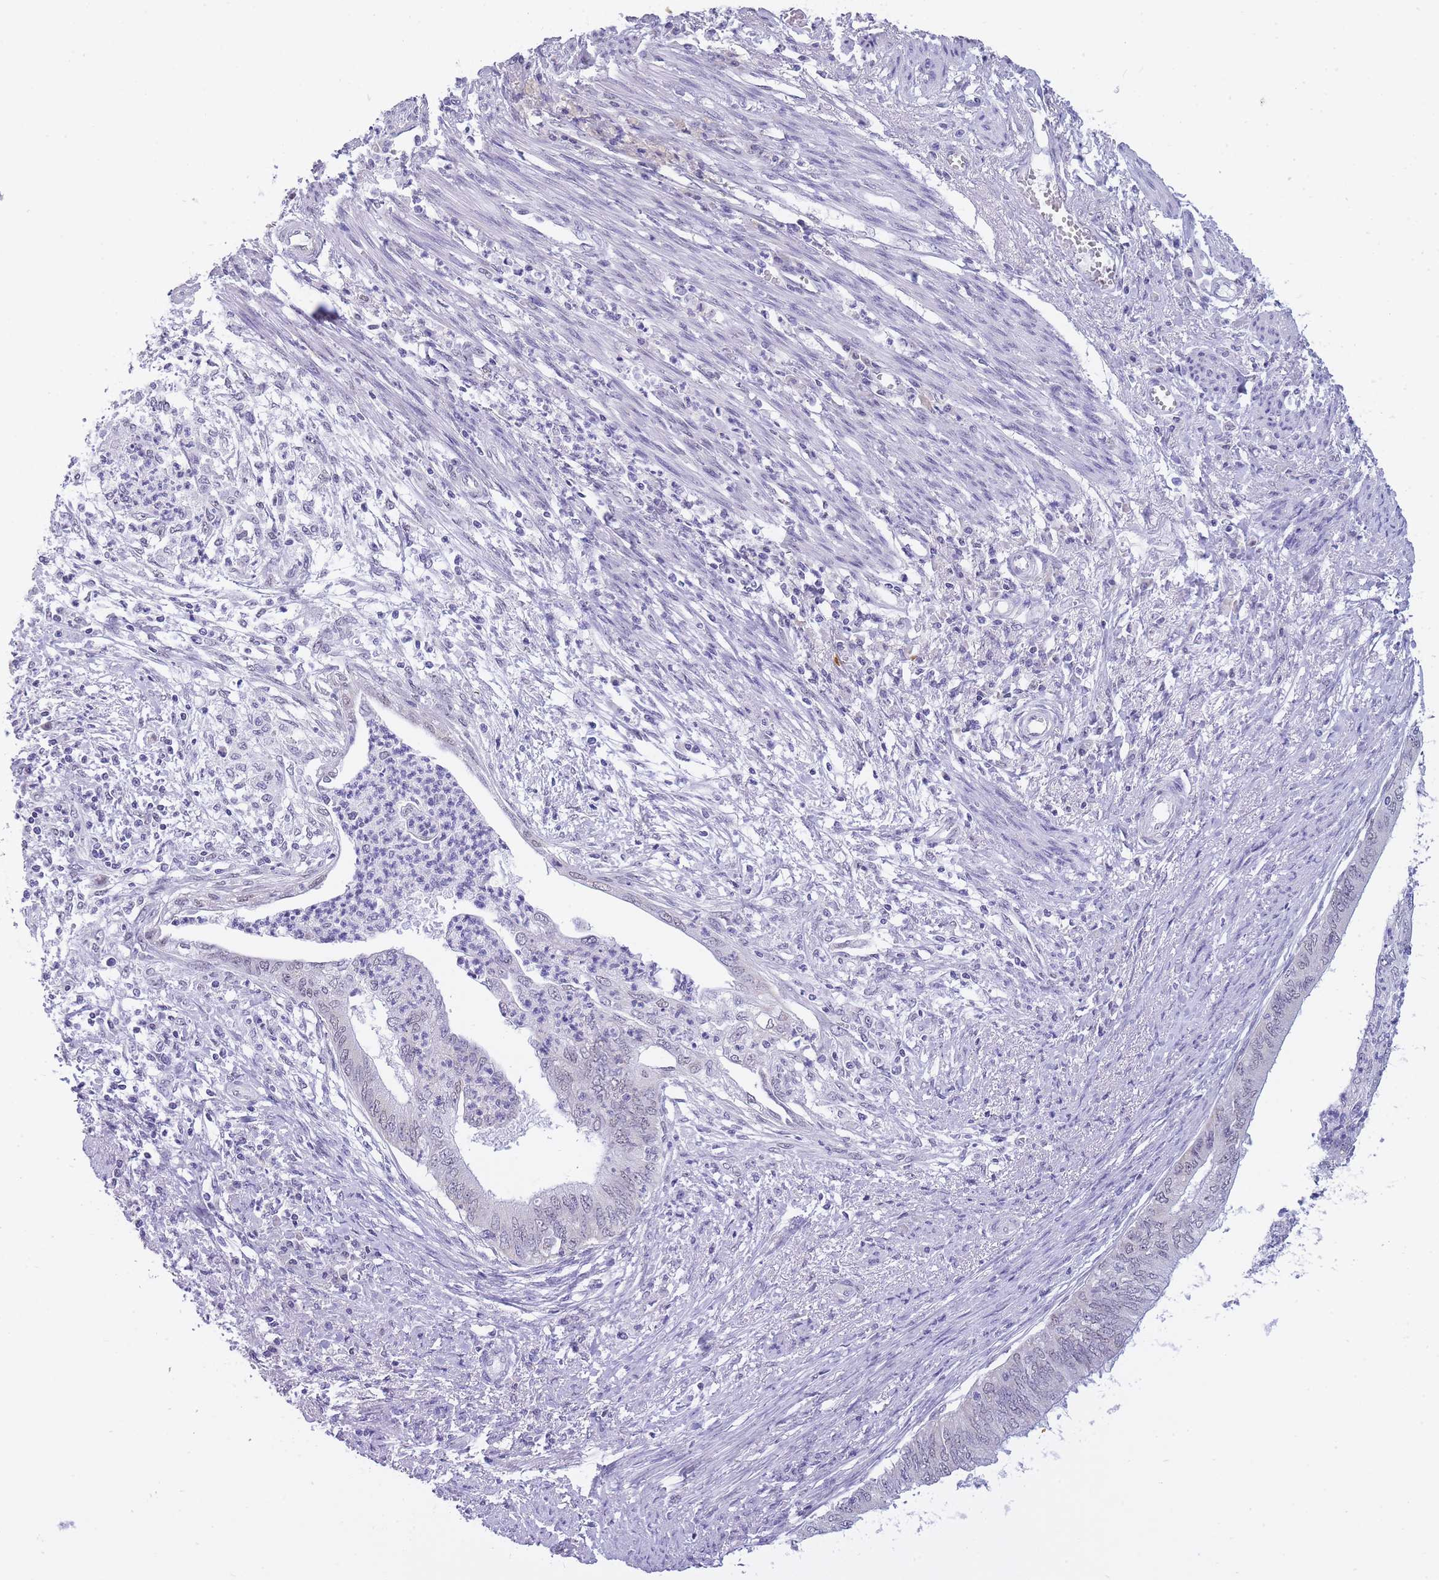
{"staining": {"intensity": "negative", "quantity": "none", "location": "none"}, "tissue": "endometrial cancer", "cell_type": "Tumor cells", "image_type": "cancer", "snomed": [{"axis": "morphology", "description": "Adenocarcinoma, NOS"}, {"axis": "topography", "description": "Endometrium"}], "caption": "Immunohistochemistry (IHC) photomicrograph of human adenocarcinoma (endometrial) stained for a protein (brown), which reveals no positivity in tumor cells.", "gene": "FRAT2", "patient": {"sex": "female", "age": 68}}